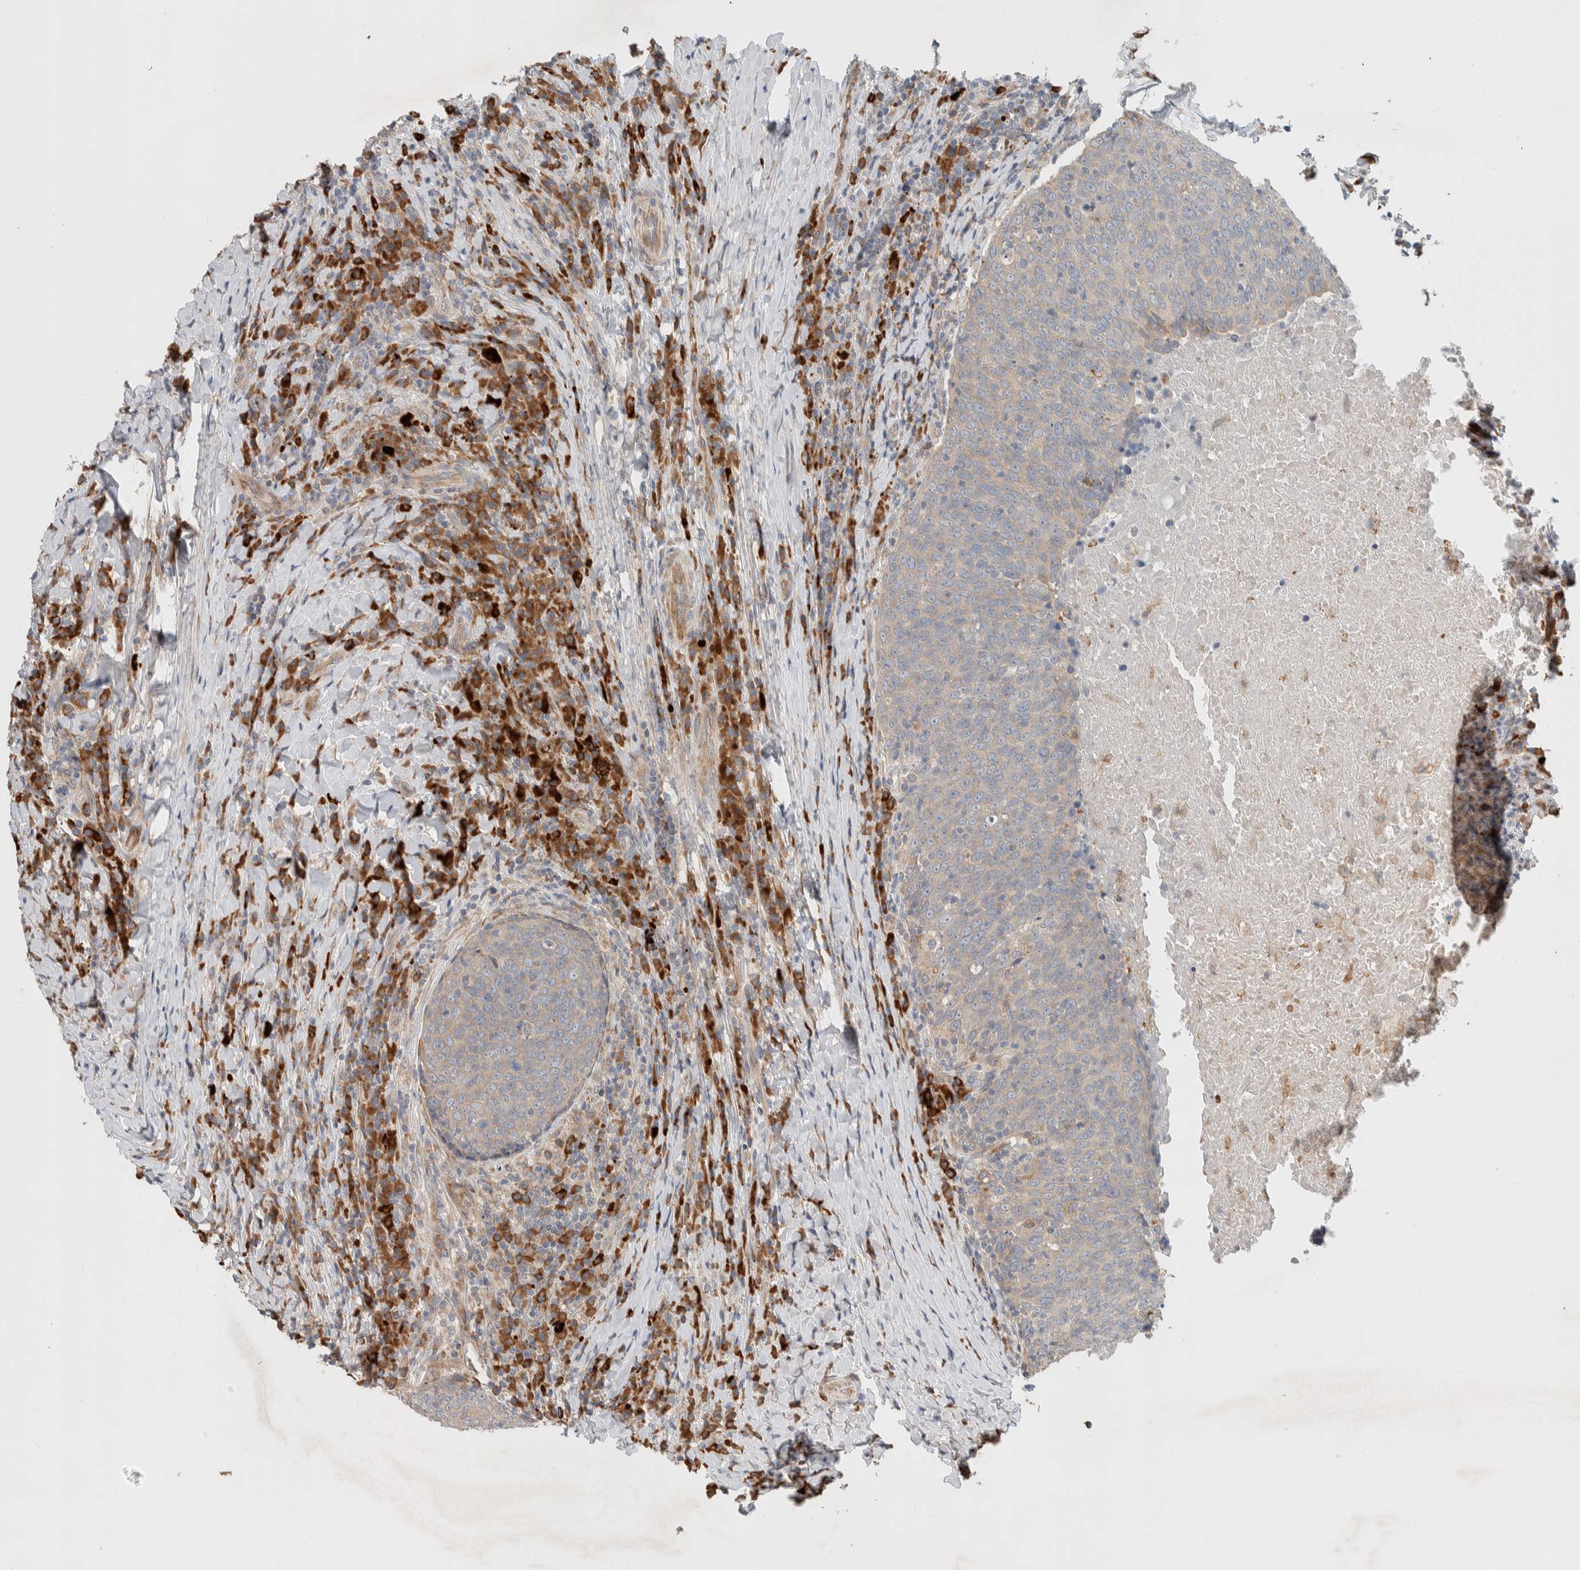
{"staining": {"intensity": "weak", "quantity": "25%-75%", "location": "cytoplasmic/membranous"}, "tissue": "head and neck cancer", "cell_type": "Tumor cells", "image_type": "cancer", "snomed": [{"axis": "morphology", "description": "Squamous cell carcinoma, NOS"}, {"axis": "morphology", "description": "Squamous cell carcinoma, metastatic, NOS"}, {"axis": "topography", "description": "Lymph node"}, {"axis": "topography", "description": "Head-Neck"}], "caption": "This image exhibits immunohistochemistry (IHC) staining of head and neck squamous cell carcinoma, with low weak cytoplasmic/membranous expression in approximately 25%-75% of tumor cells.", "gene": "ADCY8", "patient": {"sex": "male", "age": 62}}